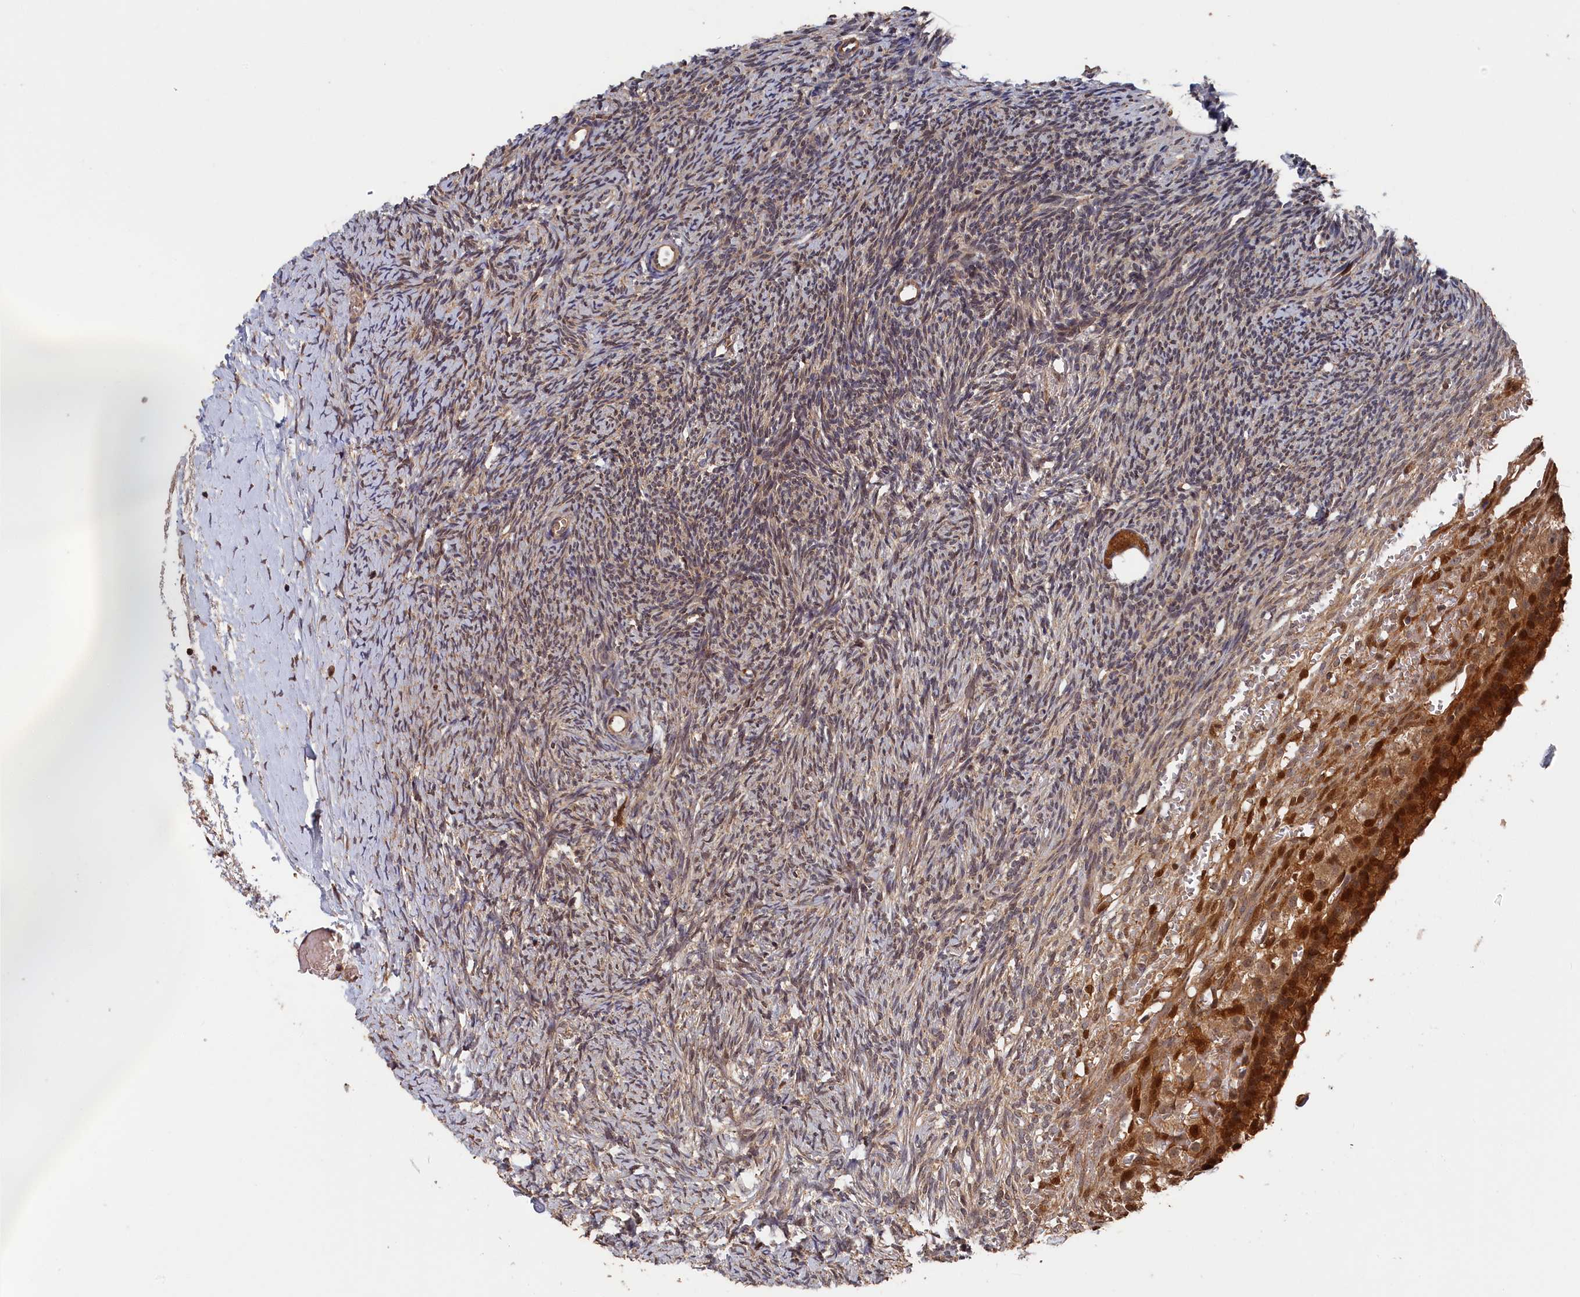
{"staining": {"intensity": "moderate", "quantity": ">75%", "location": "cytoplasmic/membranous"}, "tissue": "ovary", "cell_type": "Follicle cells", "image_type": "normal", "snomed": [{"axis": "morphology", "description": "Normal tissue, NOS"}, {"axis": "topography", "description": "Ovary"}], "caption": "IHC of normal human ovary exhibits medium levels of moderate cytoplasmic/membranous positivity in about >75% of follicle cells. The staining is performed using DAB (3,3'-diaminobenzidine) brown chromogen to label protein expression. The nuclei are counter-stained blue using hematoxylin.", "gene": "RMI2", "patient": {"sex": "female", "age": 39}}